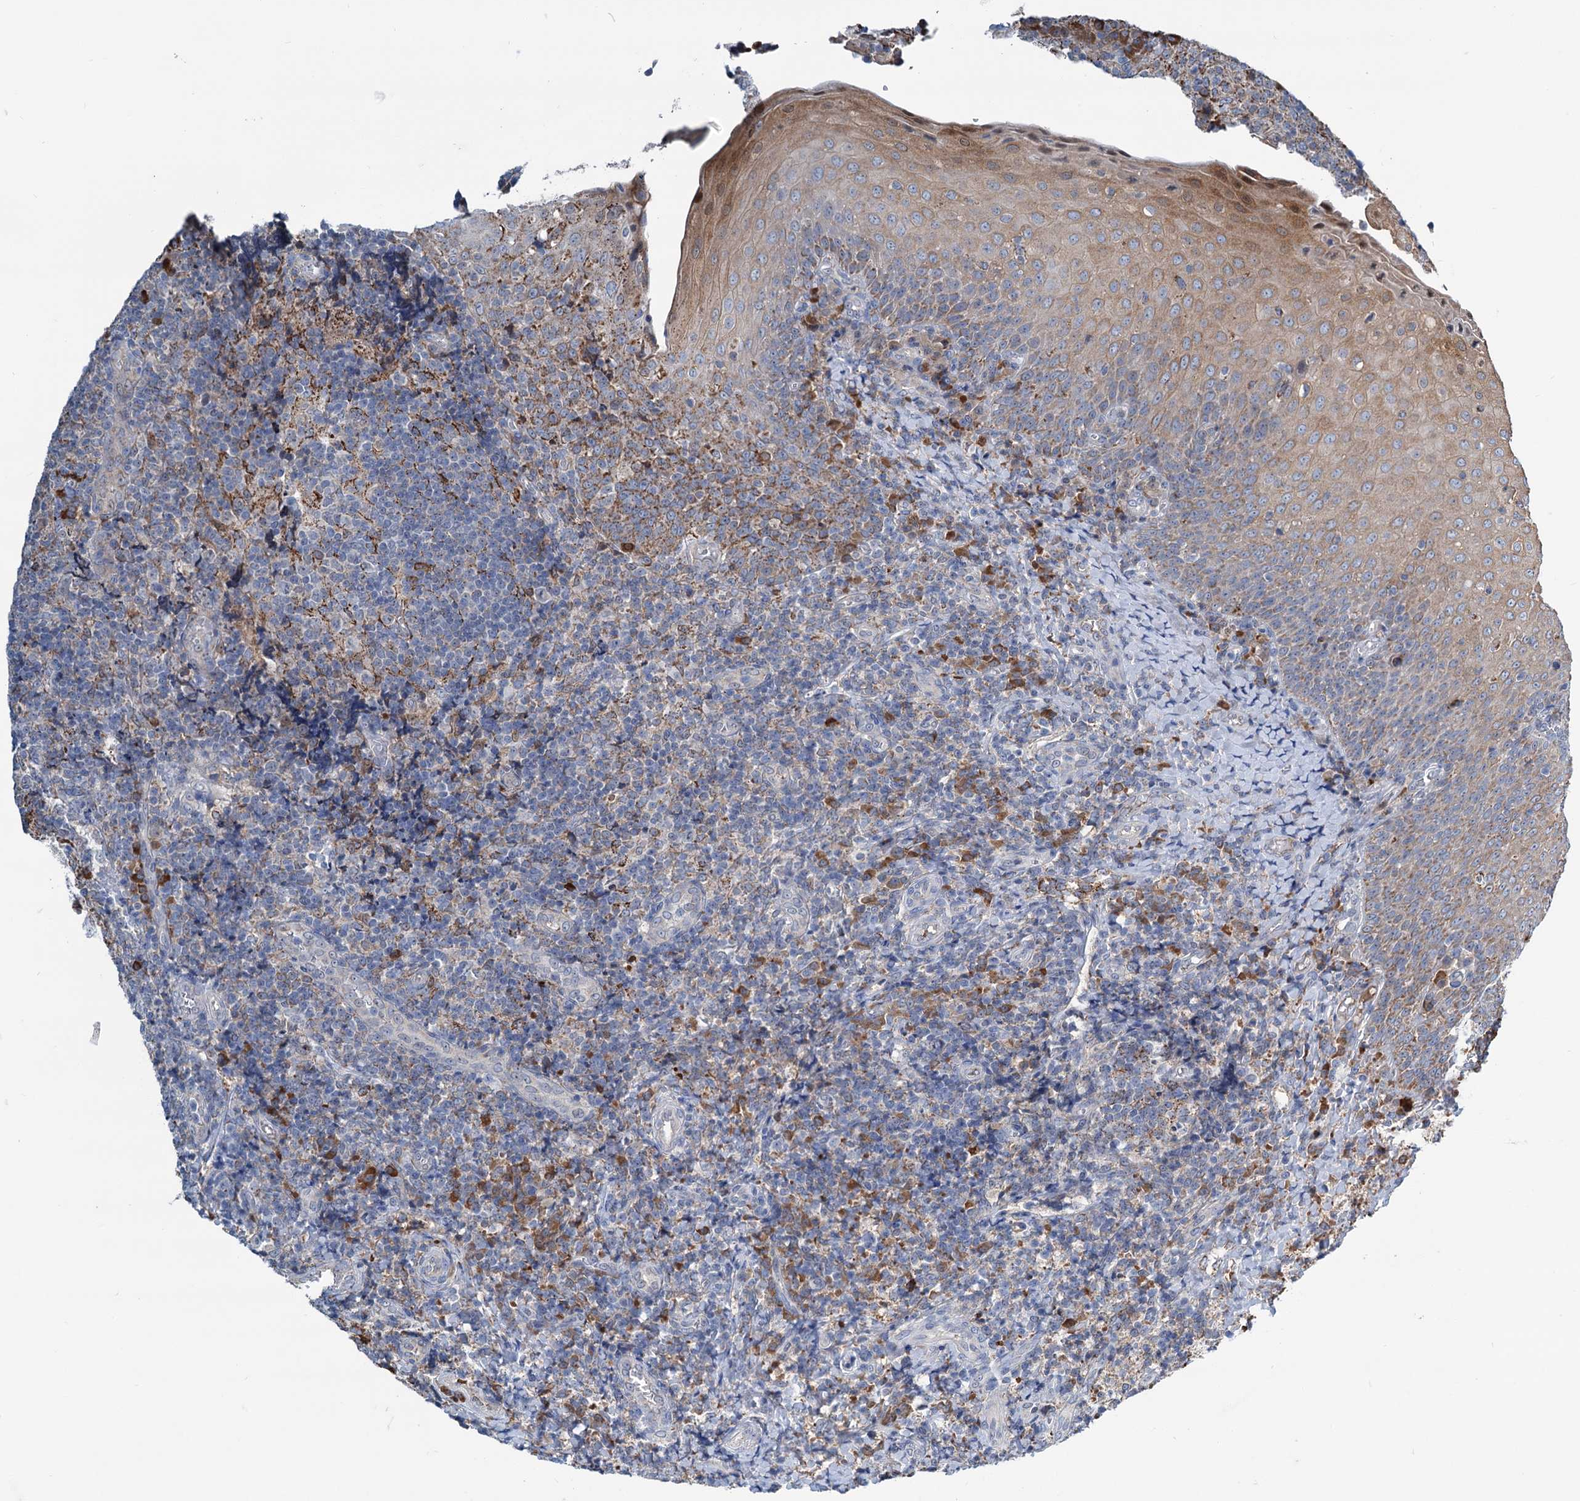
{"staining": {"intensity": "strong", "quantity": "<25%", "location": "cytoplasmic/membranous"}, "tissue": "tonsil", "cell_type": "Germinal center cells", "image_type": "normal", "snomed": [{"axis": "morphology", "description": "Normal tissue, NOS"}, {"axis": "topography", "description": "Tonsil"}], "caption": "DAB immunohistochemical staining of benign human tonsil exhibits strong cytoplasmic/membranous protein staining in approximately <25% of germinal center cells.", "gene": "LPIN1", "patient": {"sex": "female", "age": 19}}